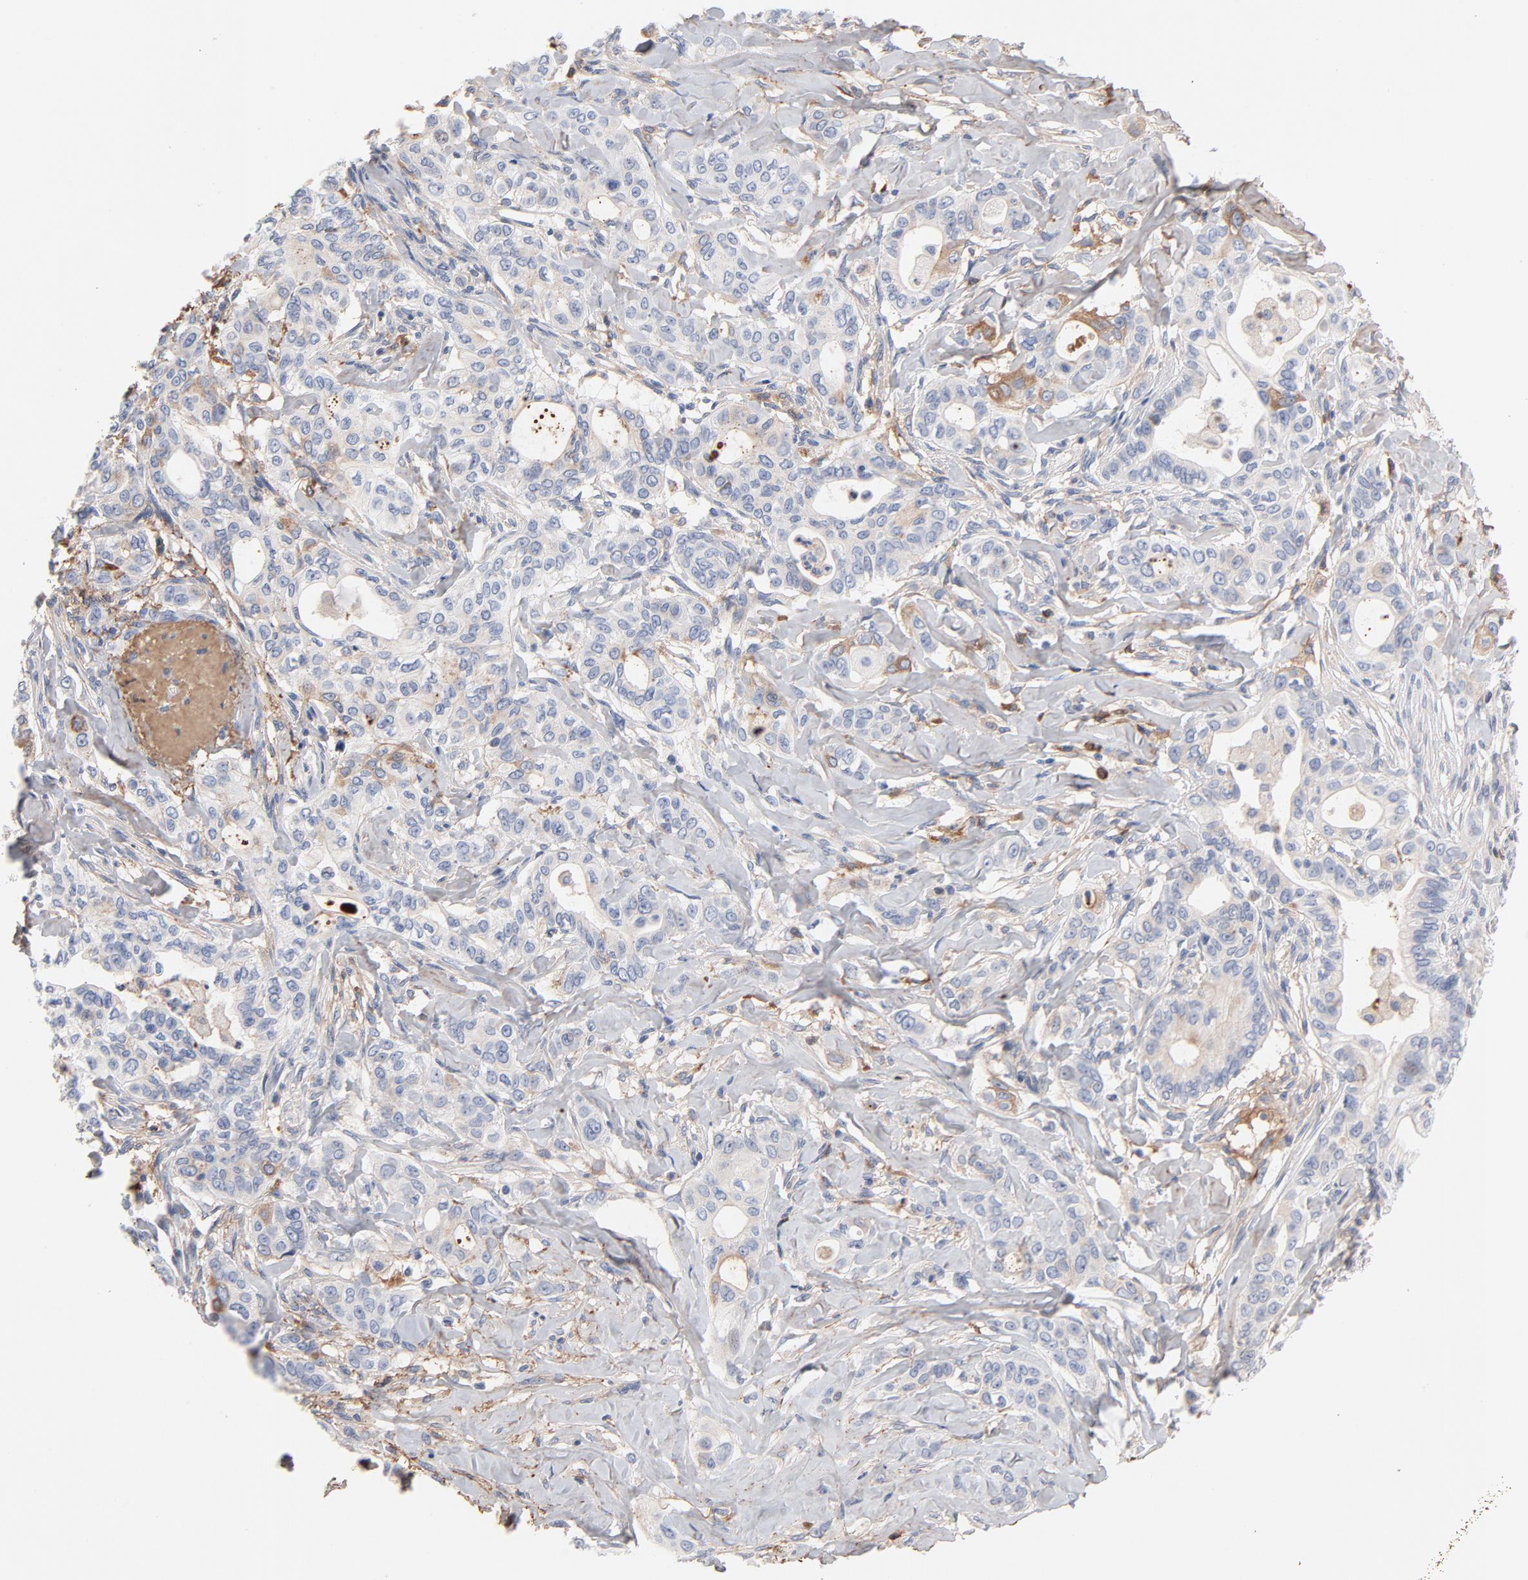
{"staining": {"intensity": "negative", "quantity": "none", "location": "none"}, "tissue": "liver cancer", "cell_type": "Tumor cells", "image_type": "cancer", "snomed": [{"axis": "morphology", "description": "Cholangiocarcinoma"}, {"axis": "topography", "description": "Liver"}], "caption": "A high-resolution image shows immunohistochemistry (IHC) staining of cholangiocarcinoma (liver), which demonstrates no significant staining in tumor cells.", "gene": "SERPINA4", "patient": {"sex": "female", "age": 67}}